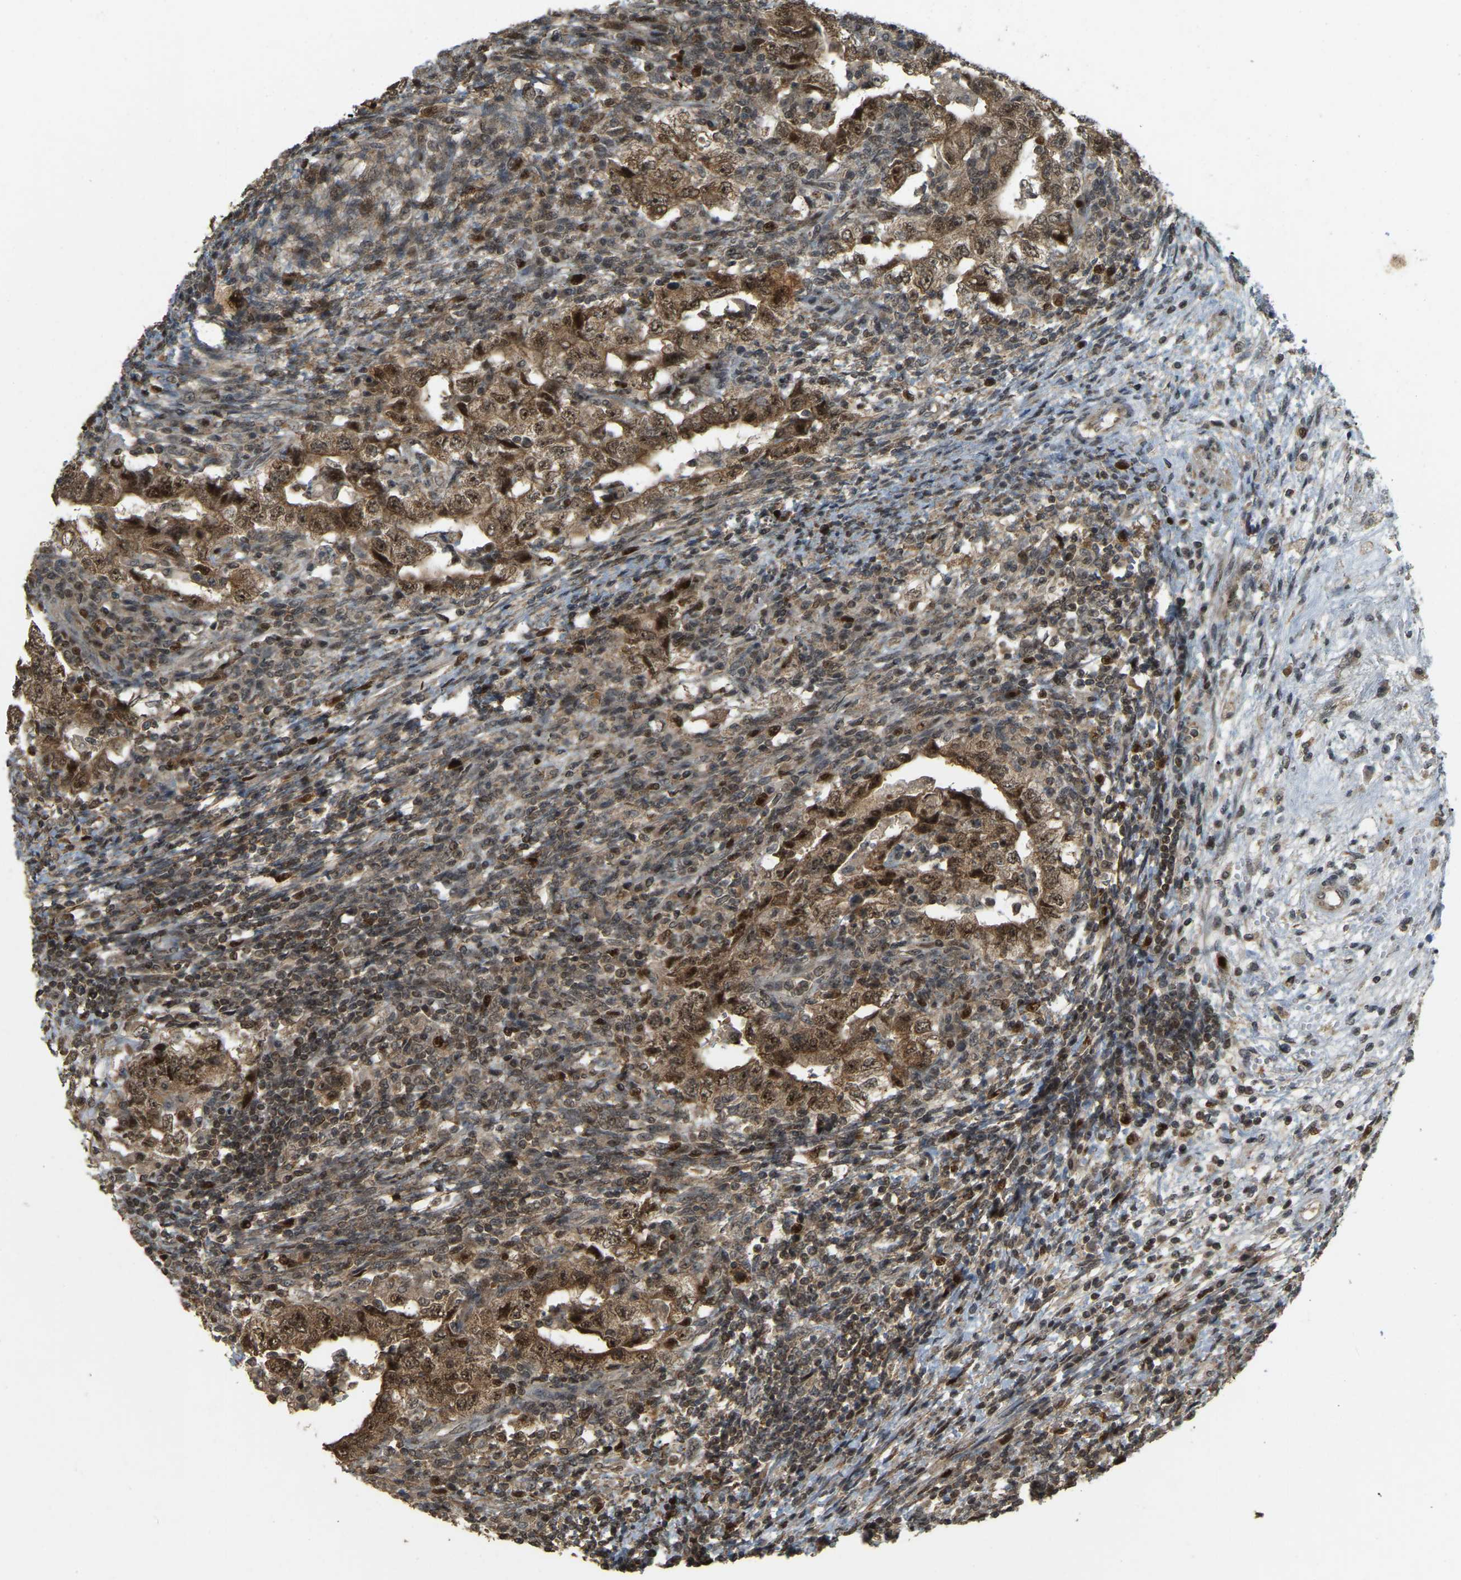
{"staining": {"intensity": "moderate", "quantity": ">75%", "location": "cytoplasmic/membranous,nuclear"}, "tissue": "testis cancer", "cell_type": "Tumor cells", "image_type": "cancer", "snomed": [{"axis": "morphology", "description": "Carcinoma, Embryonal, NOS"}, {"axis": "topography", "description": "Testis"}], "caption": "Tumor cells show medium levels of moderate cytoplasmic/membranous and nuclear staining in approximately >75% of cells in human testis cancer. (IHC, brightfield microscopy, high magnification).", "gene": "BRF2", "patient": {"sex": "male", "age": 26}}